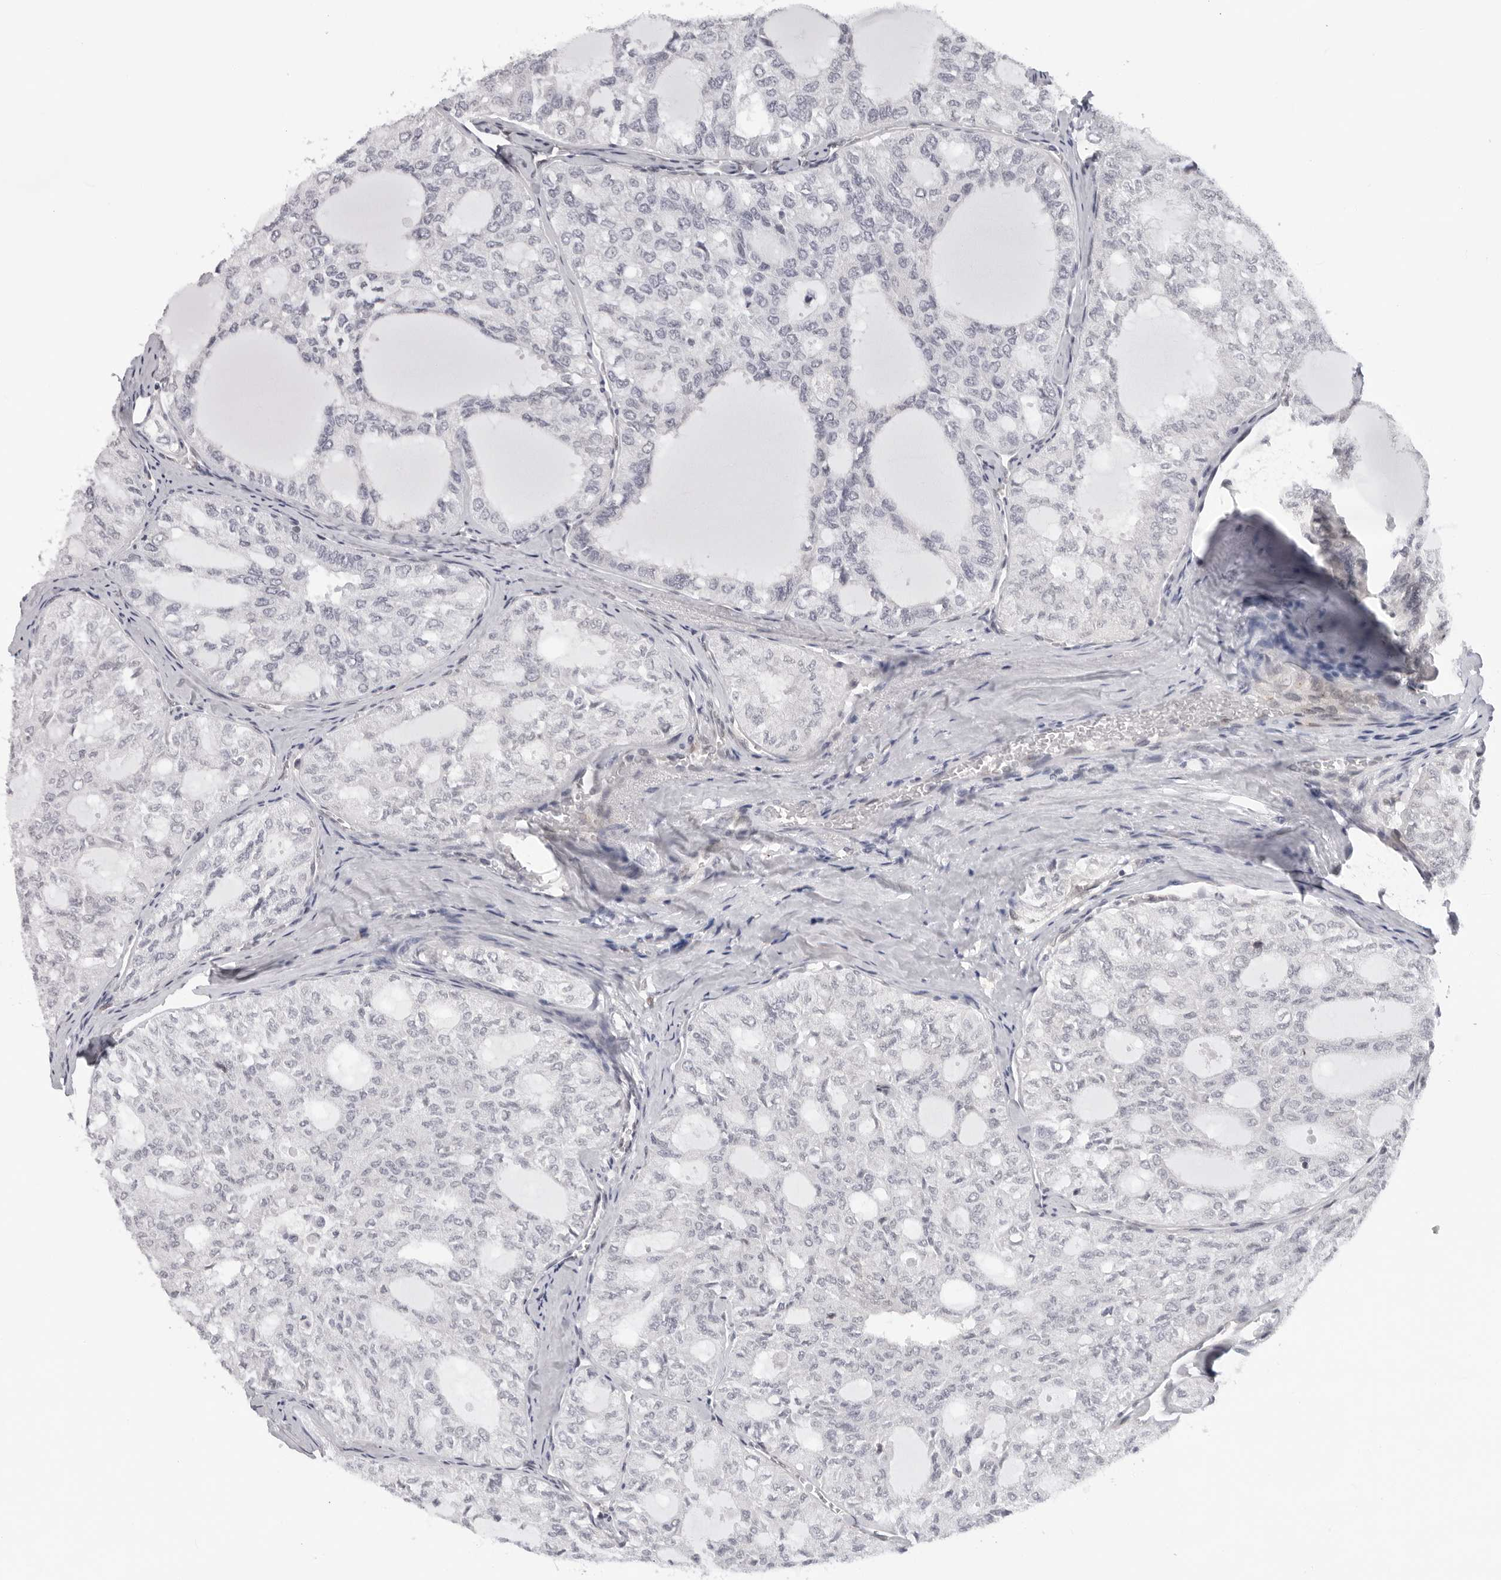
{"staining": {"intensity": "negative", "quantity": "none", "location": "none"}, "tissue": "thyroid cancer", "cell_type": "Tumor cells", "image_type": "cancer", "snomed": [{"axis": "morphology", "description": "Follicular adenoma carcinoma, NOS"}, {"axis": "topography", "description": "Thyroid gland"}], "caption": "Protein analysis of follicular adenoma carcinoma (thyroid) displays no significant staining in tumor cells.", "gene": "CASP7", "patient": {"sex": "male", "age": 75}}